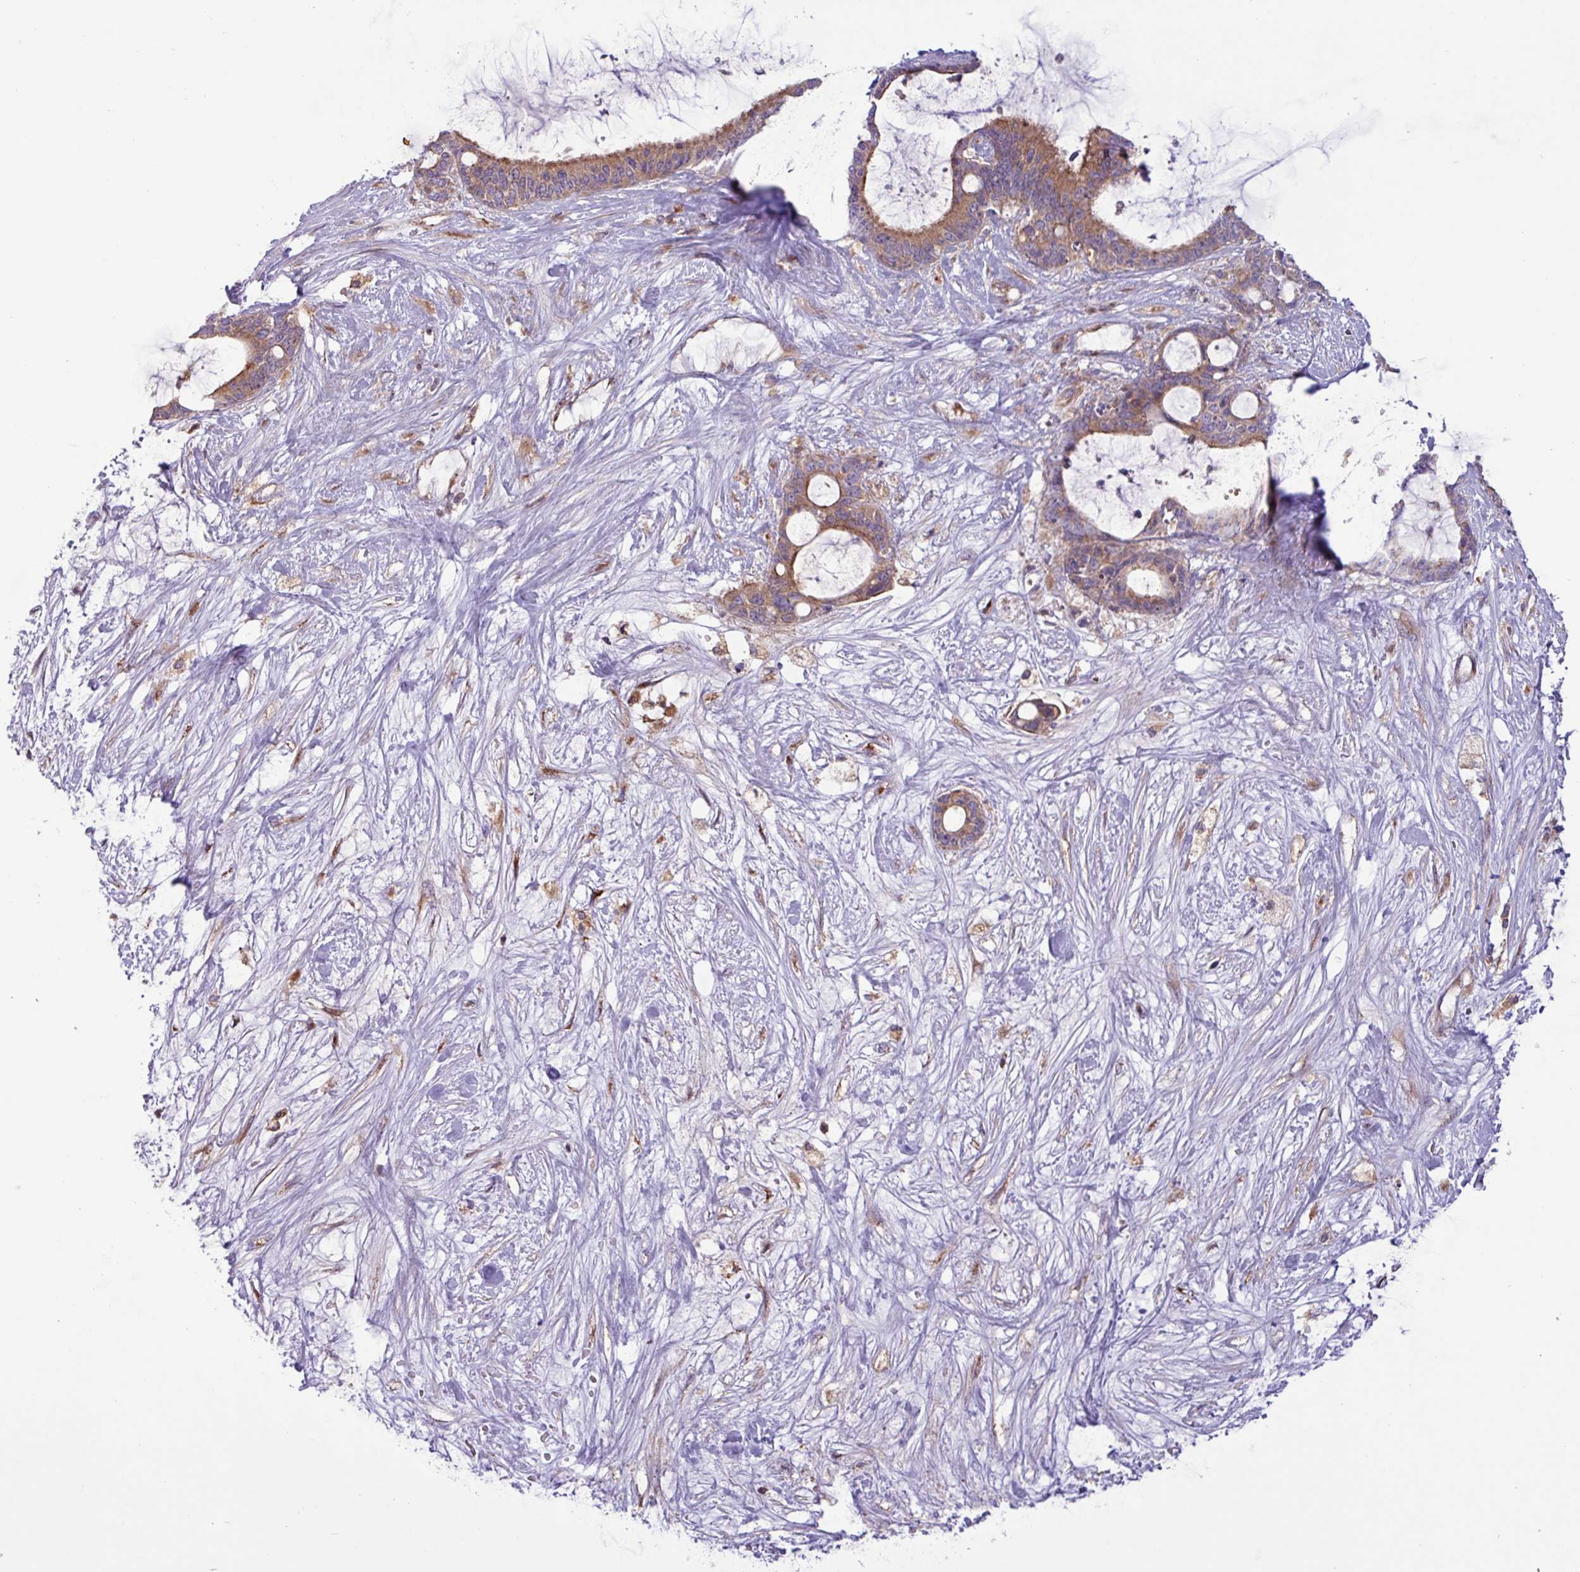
{"staining": {"intensity": "moderate", "quantity": ">75%", "location": "cytoplasmic/membranous"}, "tissue": "liver cancer", "cell_type": "Tumor cells", "image_type": "cancer", "snomed": [{"axis": "morphology", "description": "Normal tissue, NOS"}, {"axis": "morphology", "description": "Cholangiocarcinoma"}, {"axis": "topography", "description": "Liver"}, {"axis": "topography", "description": "Peripheral nerve tissue"}], "caption": "A high-resolution photomicrograph shows immunohistochemistry staining of liver cancer (cholangiocarcinoma), which demonstrates moderate cytoplasmic/membranous expression in approximately >75% of tumor cells.", "gene": "RAB19", "patient": {"sex": "female", "age": 73}}